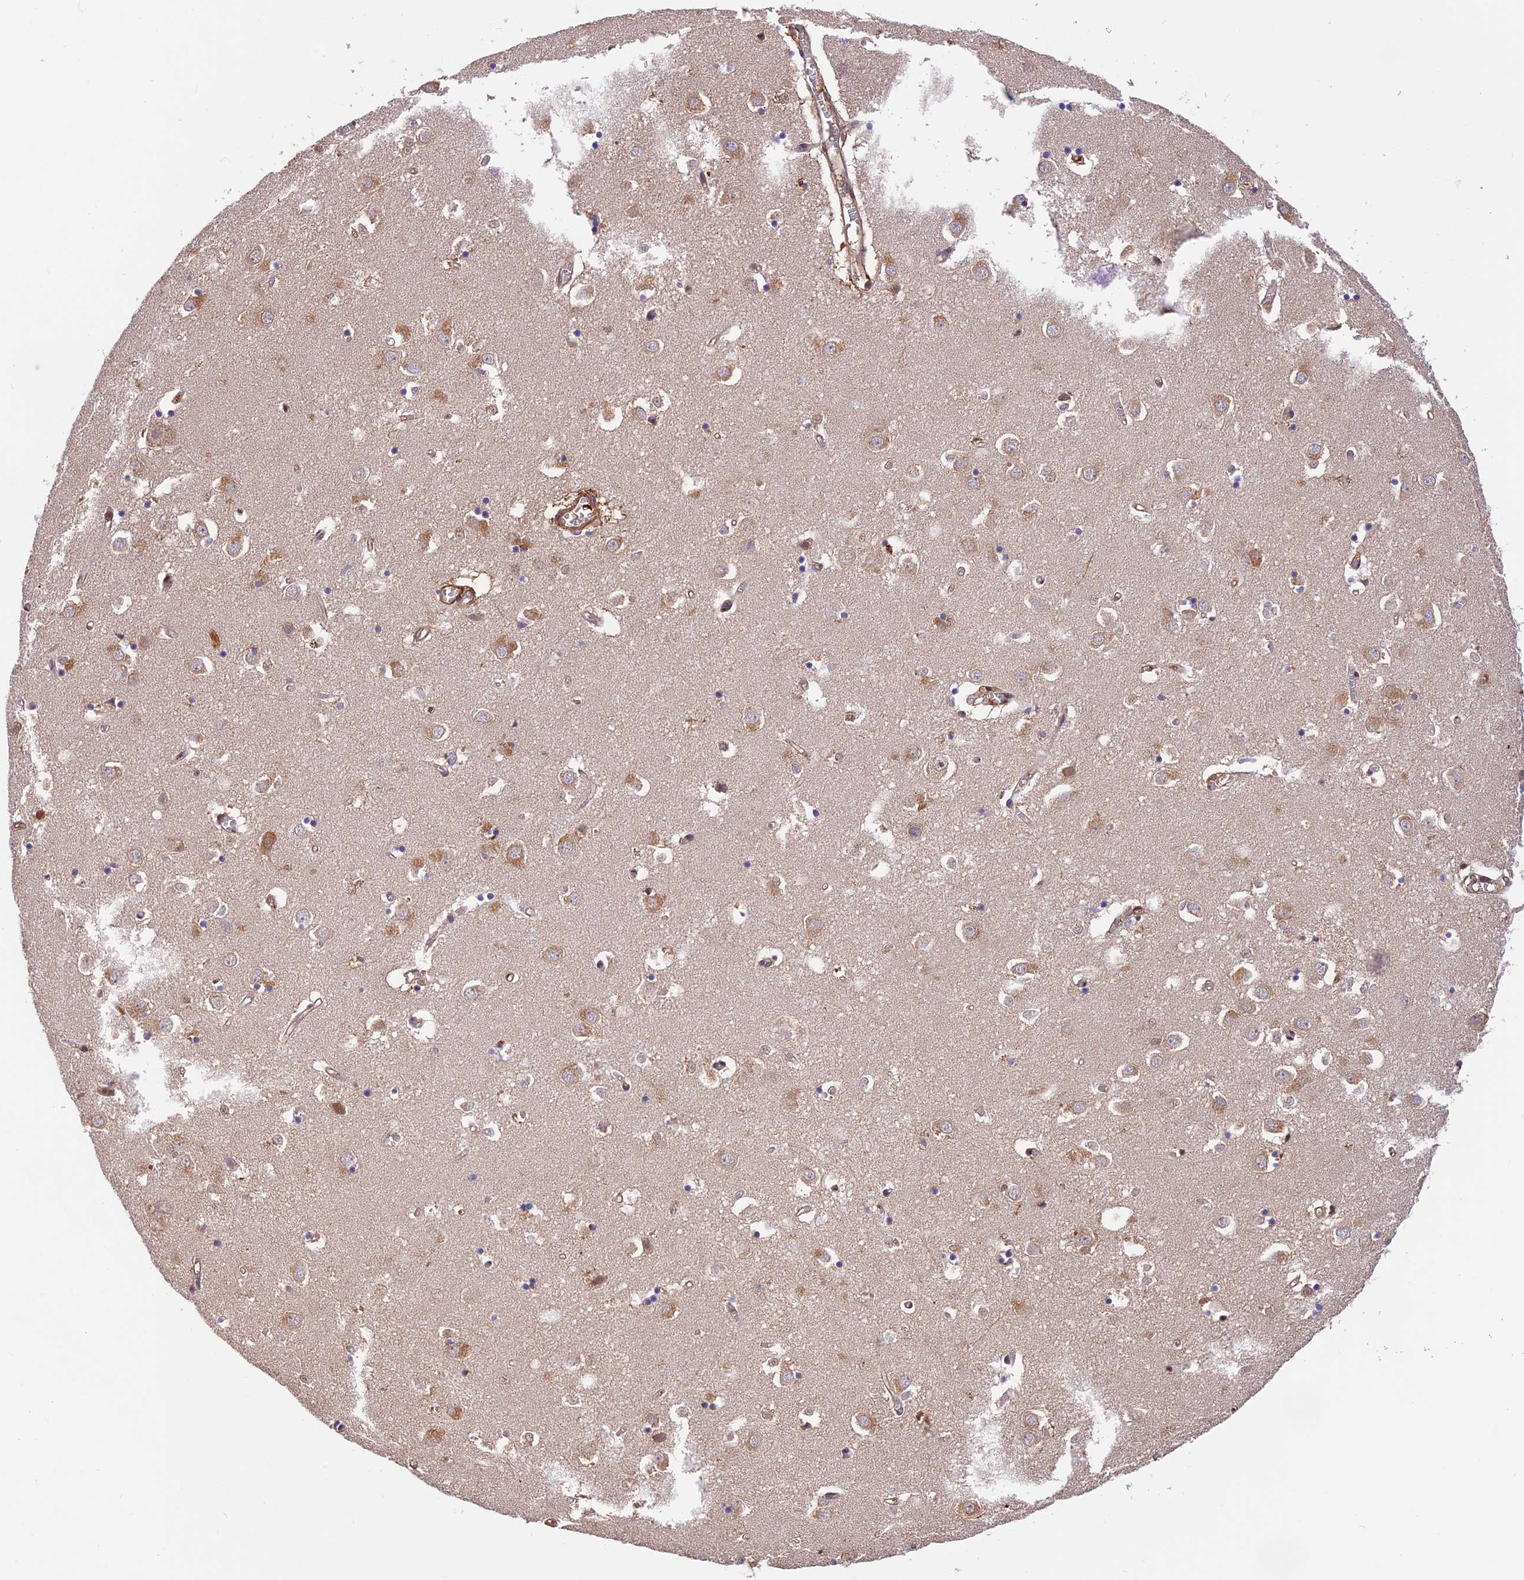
{"staining": {"intensity": "moderate", "quantity": "<25%", "location": "cytoplasmic/membranous,nuclear"}, "tissue": "caudate", "cell_type": "Glial cells", "image_type": "normal", "snomed": [{"axis": "morphology", "description": "Normal tissue, NOS"}, {"axis": "topography", "description": "Lateral ventricle wall"}], "caption": "IHC staining of normal caudate, which displays low levels of moderate cytoplasmic/membranous,nuclear positivity in about <25% of glial cells indicating moderate cytoplasmic/membranous,nuclear protein expression. The staining was performed using DAB (brown) for protein detection and nuclei were counterstained in hematoxylin (blue).", "gene": "PSMB3", "patient": {"sex": "male", "age": 70}}